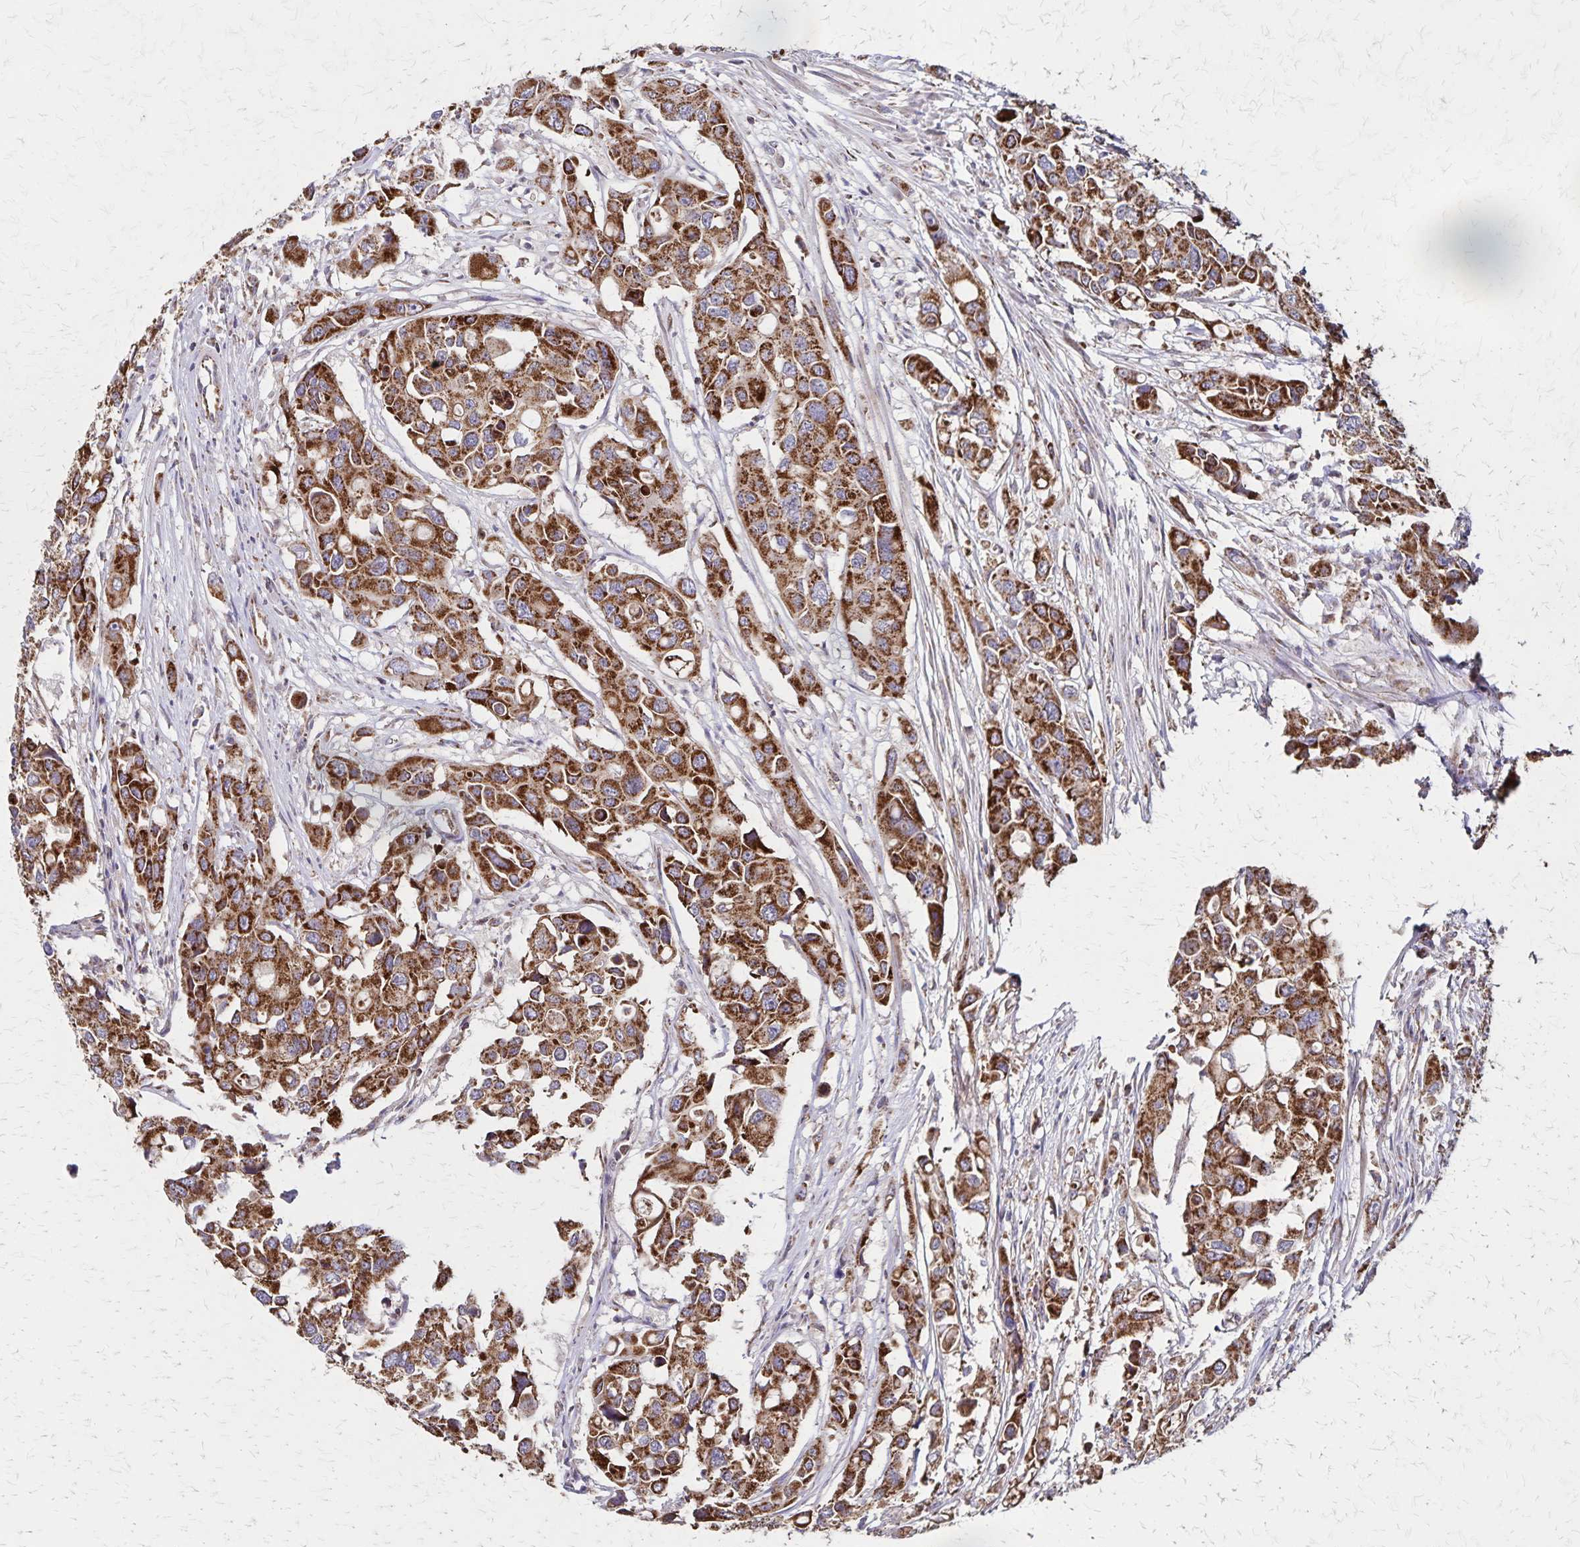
{"staining": {"intensity": "strong", "quantity": ">75%", "location": "cytoplasmic/membranous"}, "tissue": "colorectal cancer", "cell_type": "Tumor cells", "image_type": "cancer", "snomed": [{"axis": "morphology", "description": "Adenocarcinoma, NOS"}, {"axis": "topography", "description": "Colon"}], "caption": "Immunohistochemical staining of human adenocarcinoma (colorectal) shows high levels of strong cytoplasmic/membranous positivity in about >75% of tumor cells.", "gene": "NFS1", "patient": {"sex": "male", "age": 77}}